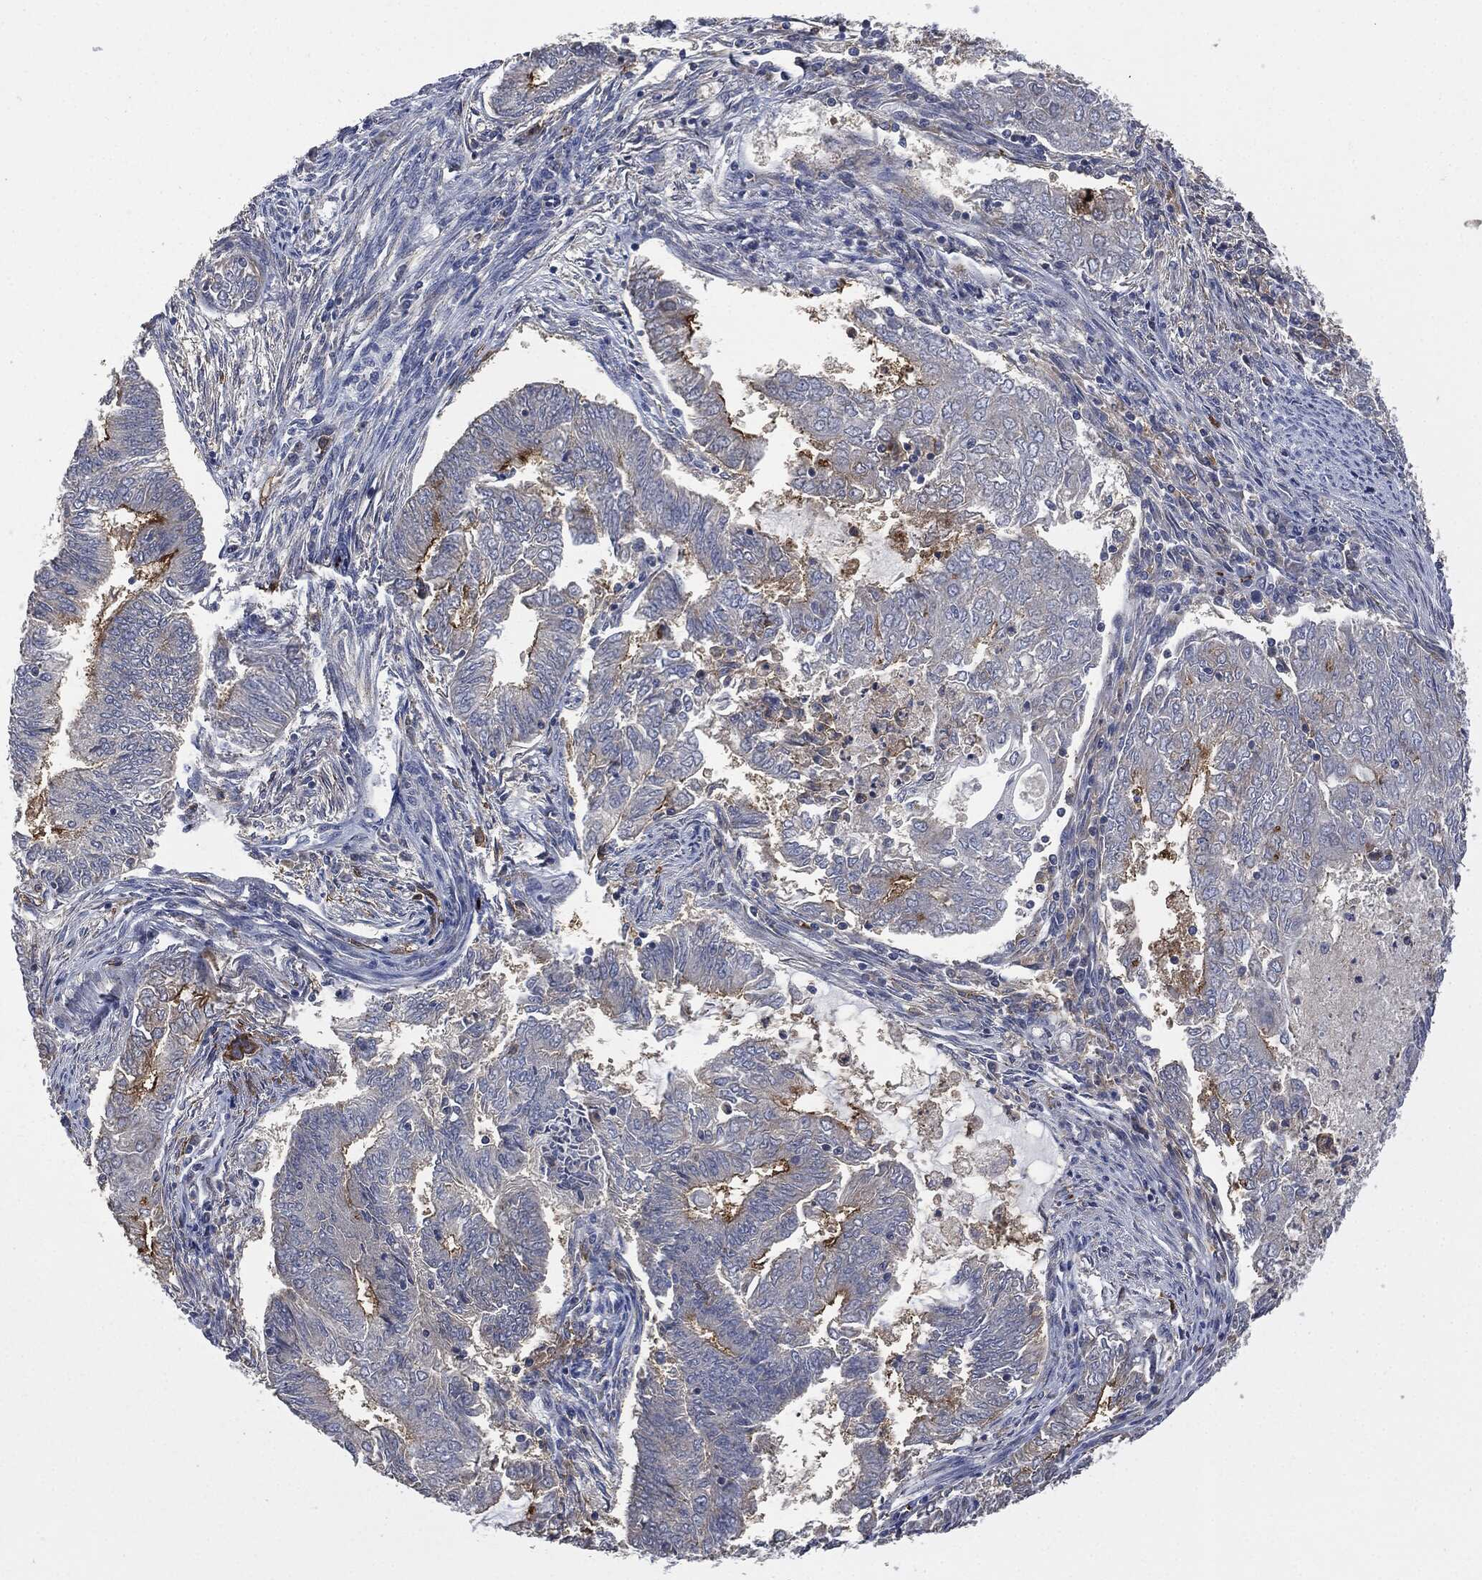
{"staining": {"intensity": "moderate", "quantity": "25%-75%", "location": "cytoplasmic/membranous"}, "tissue": "endometrial cancer", "cell_type": "Tumor cells", "image_type": "cancer", "snomed": [{"axis": "morphology", "description": "Adenocarcinoma, NOS"}, {"axis": "topography", "description": "Endometrium"}], "caption": "An image of endometrial cancer (adenocarcinoma) stained for a protein demonstrates moderate cytoplasmic/membranous brown staining in tumor cells. Nuclei are stained in blue.", "gene": "CD33", "patient": {"sex": "female", "age": 62}}